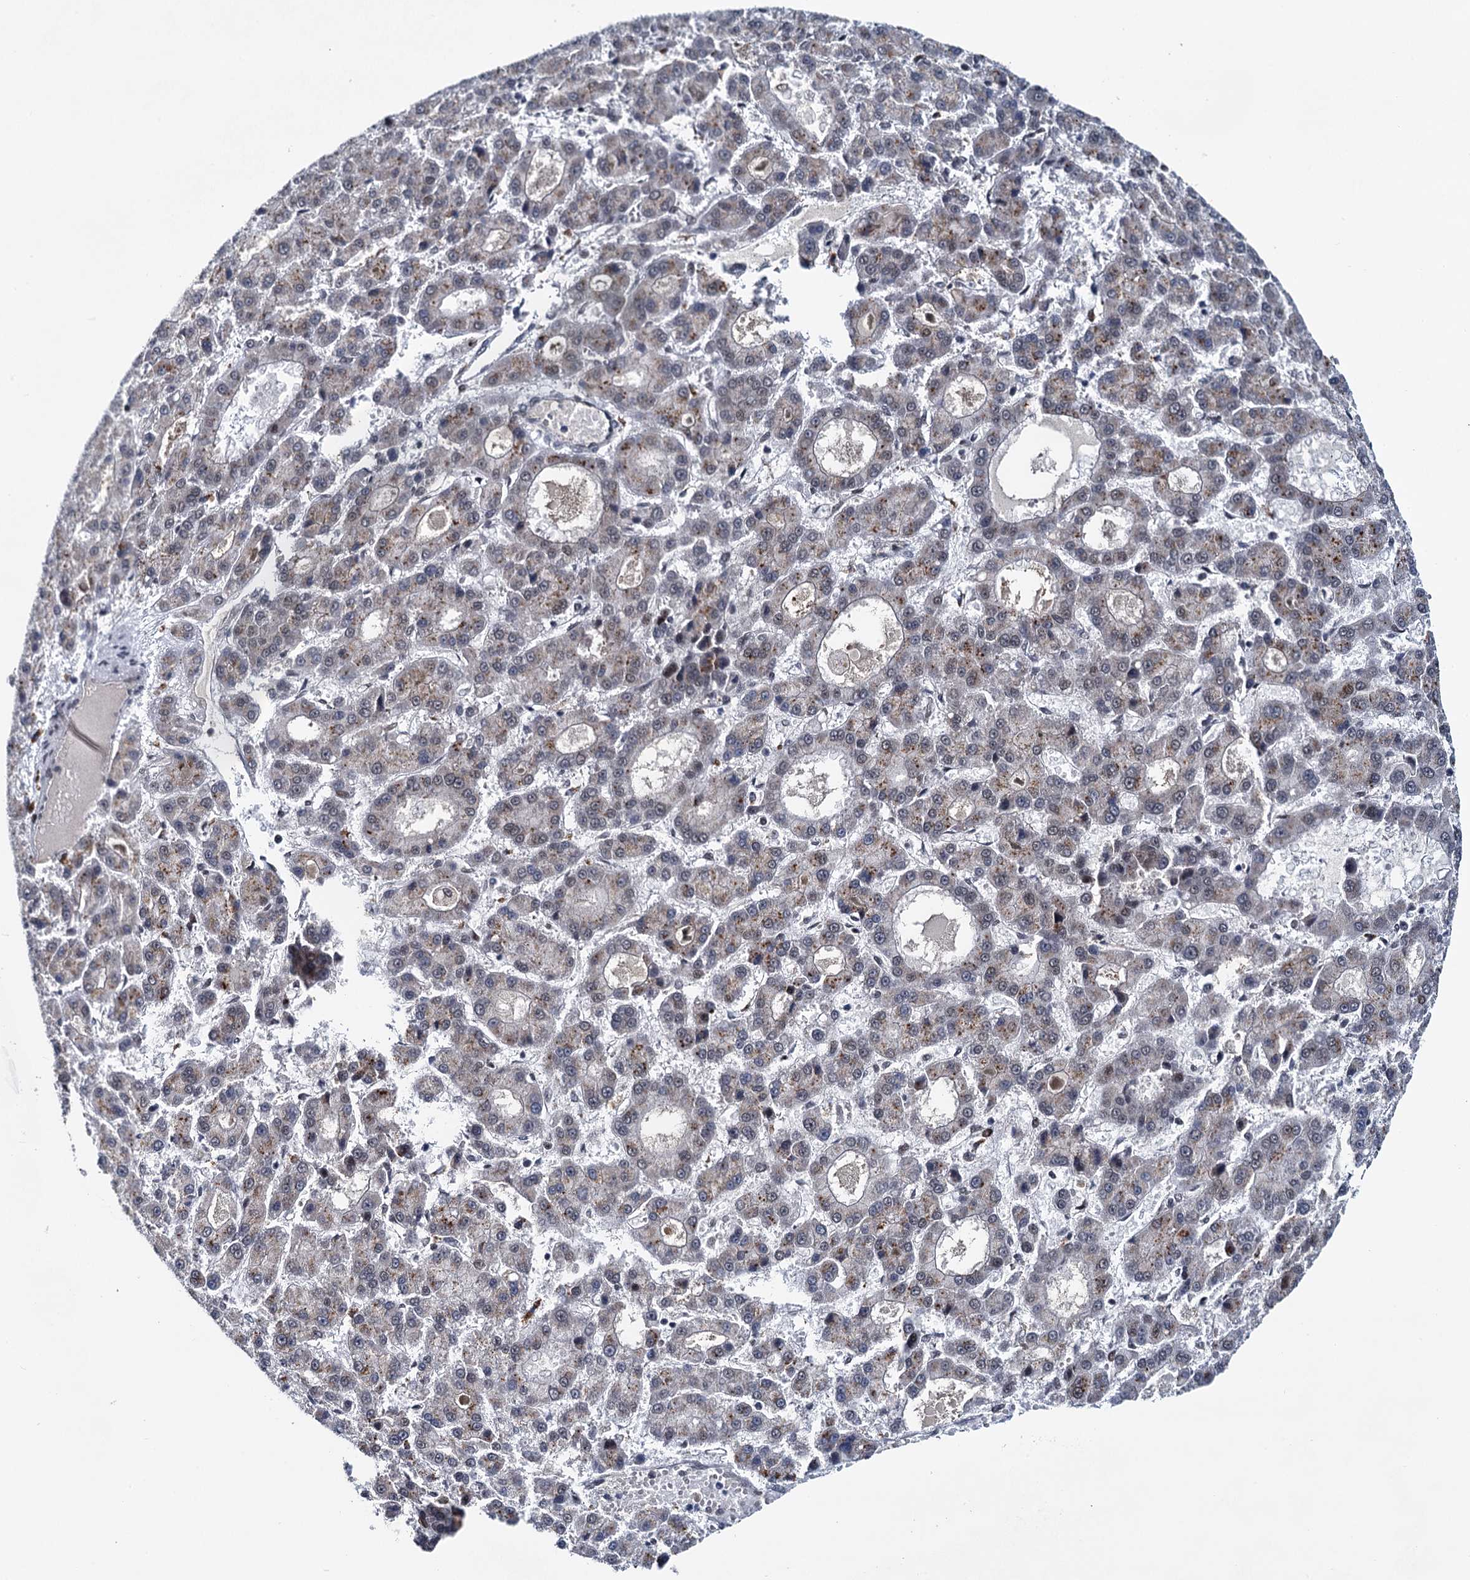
{"staining": {"intensity": "moderate", "quantity": "25%-75%", "location": "cytoplasmic/membranous"}, "tissue": "liver cancer", "cell_type": "Tumor cells", "image_type": "cancer", "snomed": [{"axis": "morphology", "description": "Carcinoma, Hepatocellular, NOS"}, {"axis": "topography", "description": "Liver"}], "caption": "A brown stain labels moderate cytoplasmic/membranous positivity of a protein in human liver cancer tumor cells.", "gene": "RUFY2", "patient": {"sex": "male", "age": 70}}